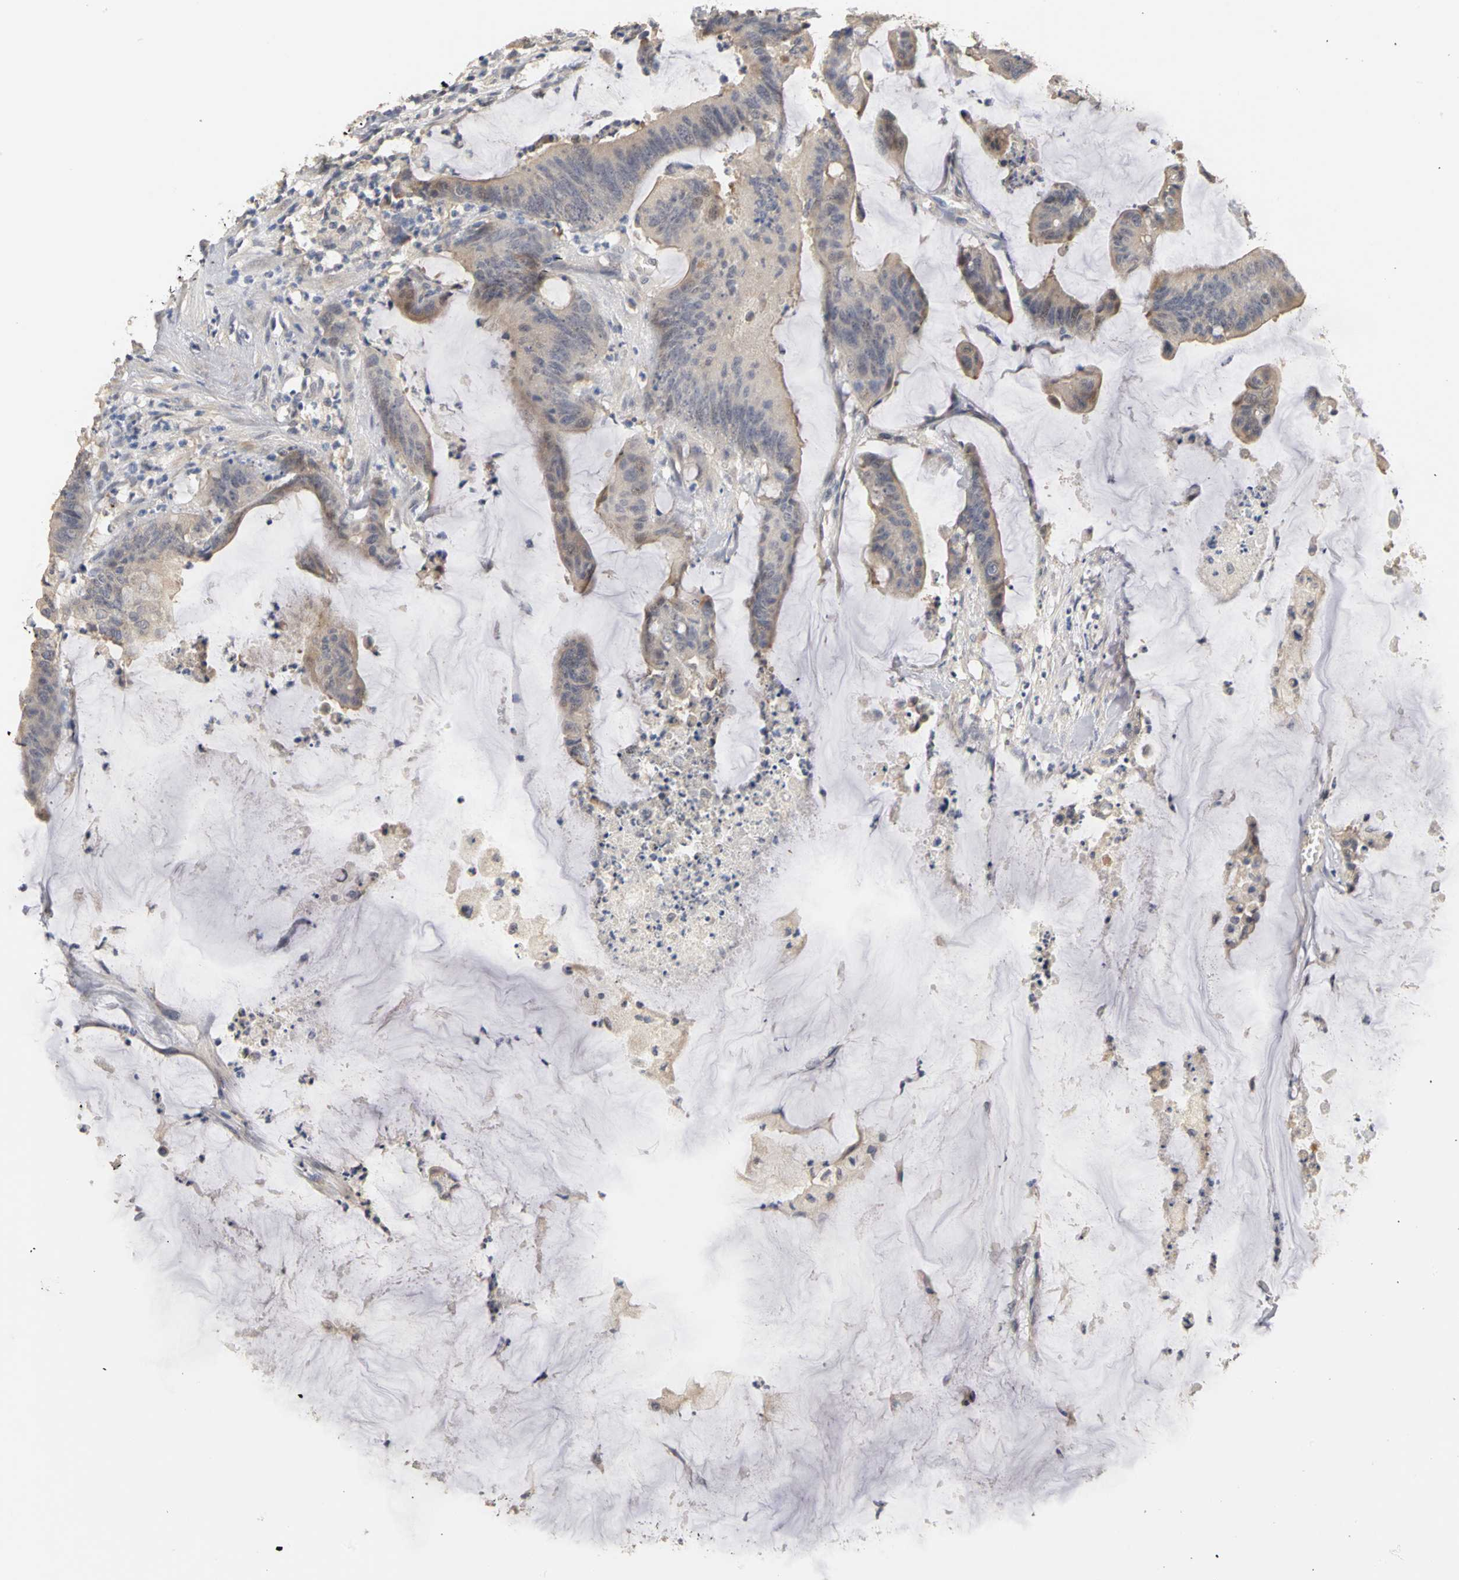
{"staining": {"intensity": "weak", "quantity": ">75%", "location": "cytoplasmic/membranous"}, "tissue": "colorectal cancer", "cell_type": "Tumor cells", "image_type": "cancer", "snomed": [{"axis": "morphology", "description": "Adenocarcinoma, NOS"}, {"axis": "topography", "description": "Rectum"}], "caption": "A micrograph showing weak cytoplasmic/membranous expression in approximately >75% of tumor cells in colorectal adenocarcinoma, as visualized by brown immunohistochemical staining.", "gene": "PGR", "patient": {"sex": "female", "age": 66}}